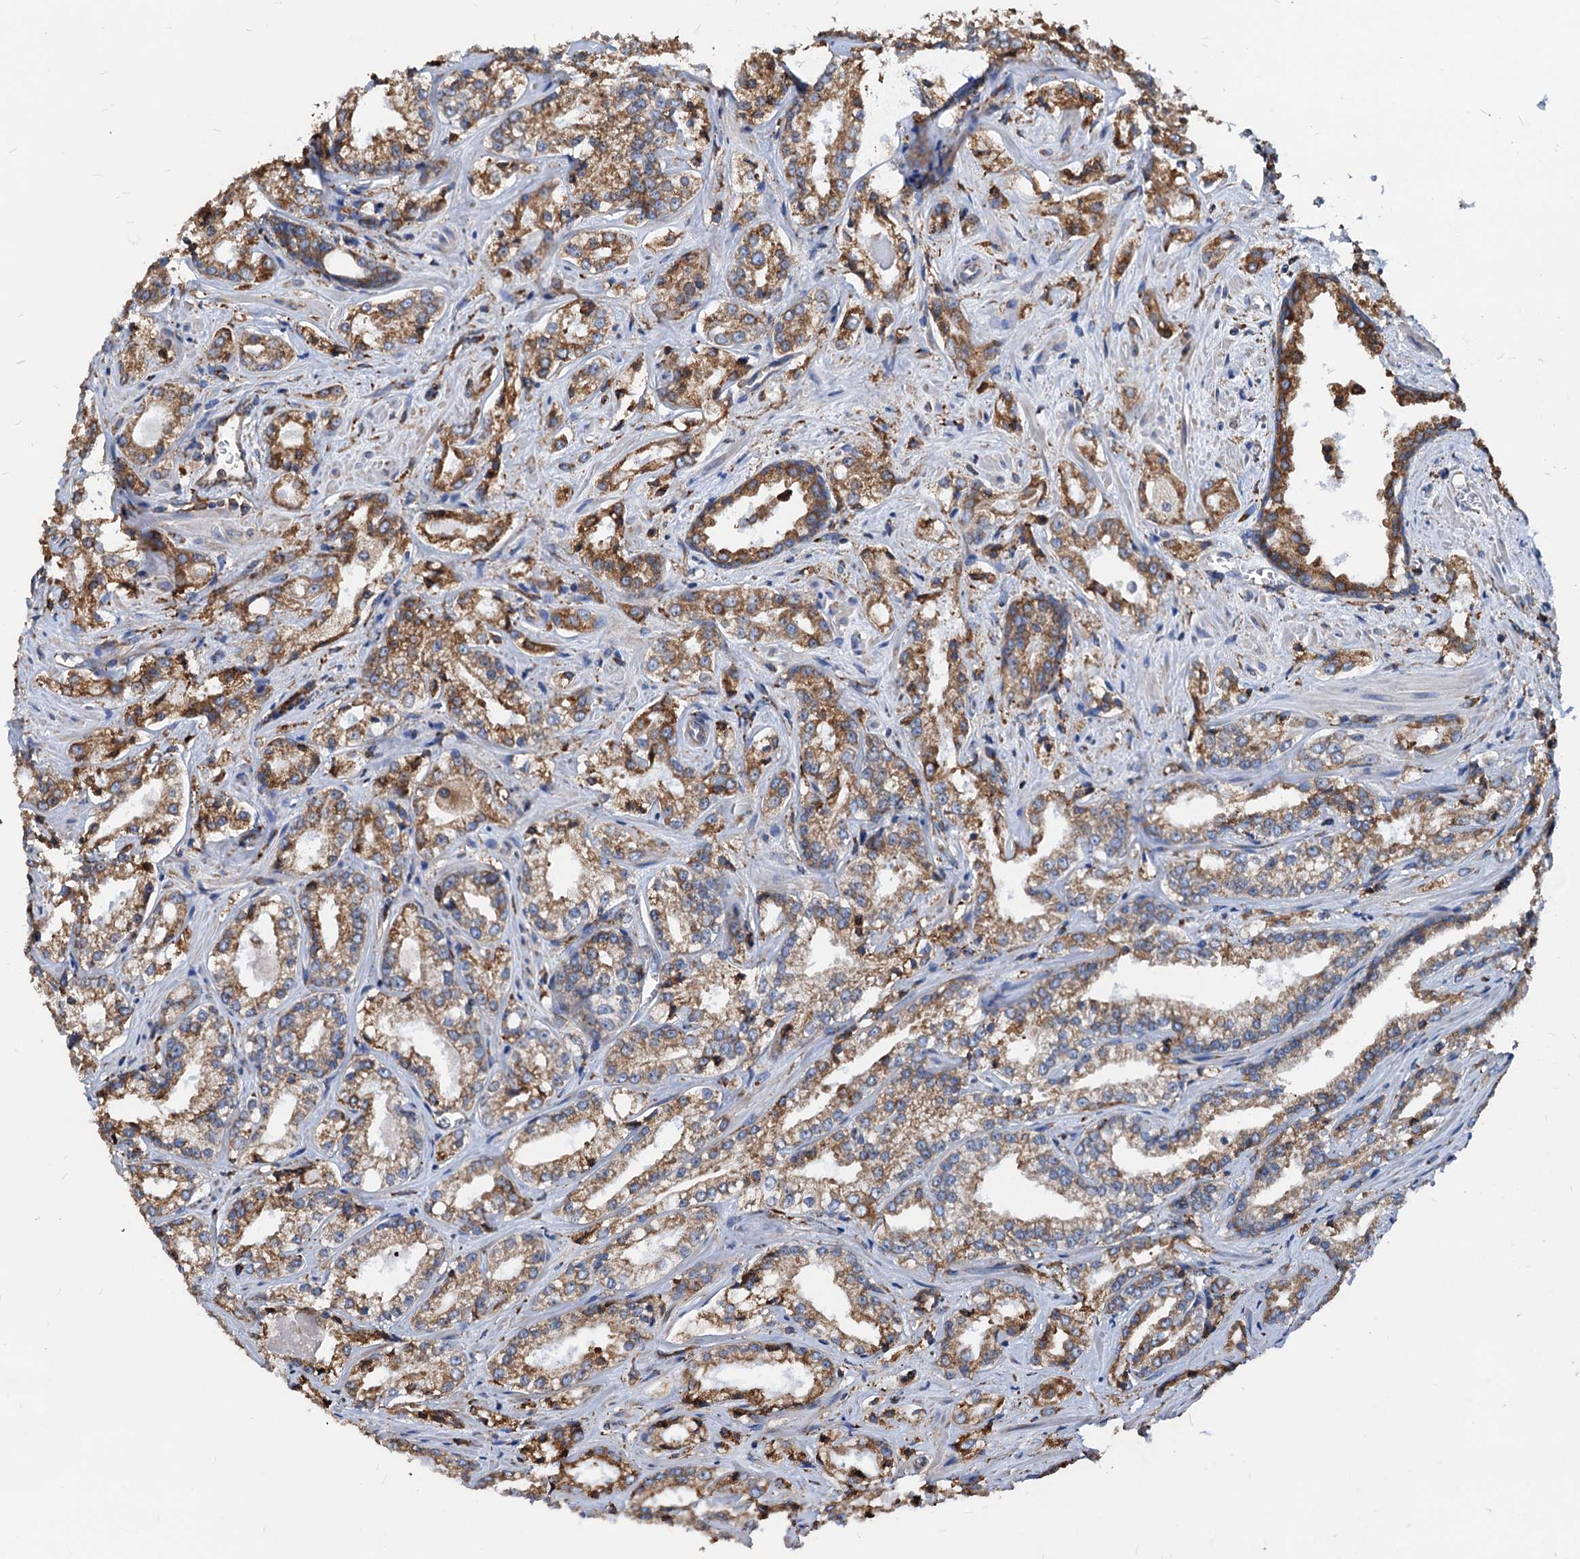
{"staining": {"intensity": "moderate", "quantity": ">75%", "location": "cytoplasmic/membranous"}, "tissue": "prostate cancer", "cell_type": "Tumor cells", "image_type": "cancer", "snomed": [{"axis": "morphology", "description": "Adenocarcinoma, Low grade"}, {"axis": "topography", "description": "Prostate"}], "caption": "Prostate cancer stained with immunohistochemistry reveals moderate cytoplasmic/membranous expression in about >75% of tumor cells.", "gene": "HSPA5", "patient": {"sex": "male", "age": 47}}